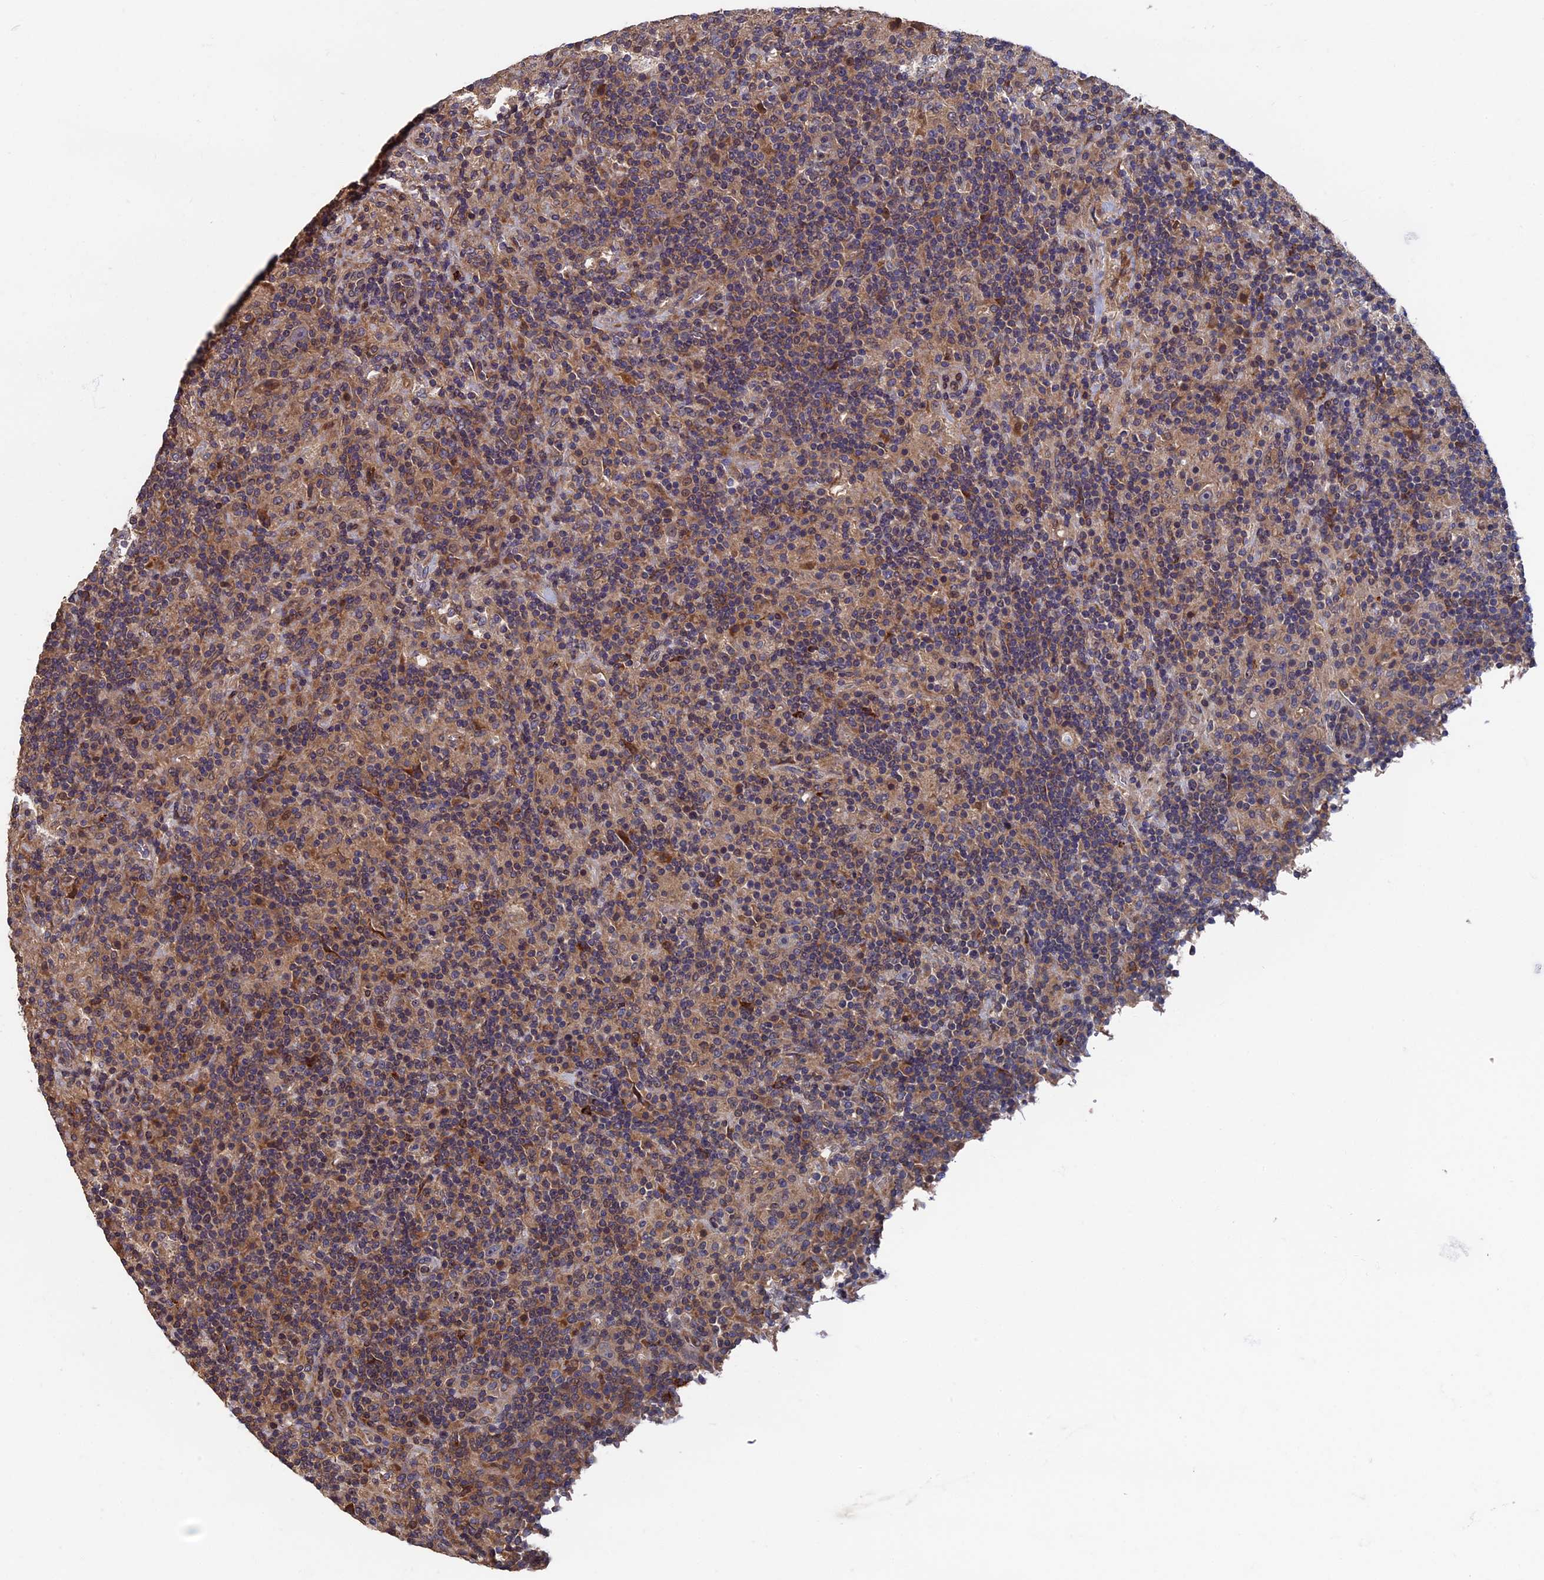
{"staining": {"intensity": "negative", "quantity": "none", "location": "none"}, "tissue": "lymphoma", "cell_type": "Tumor cells", "image_type": "cancer", "snomed": [{"axis": "morphology", "description": "Hodgkin's disease, NOS"}, {"axis": "topography", "description": "Lymph node"}], "caption": "A high-resolution micrograph shows IHC staining of lymphoma, which exhibits no significant staining in tumor cells.", "gene": "TNK2", "patient": {"sex": "male", "age": 70}}